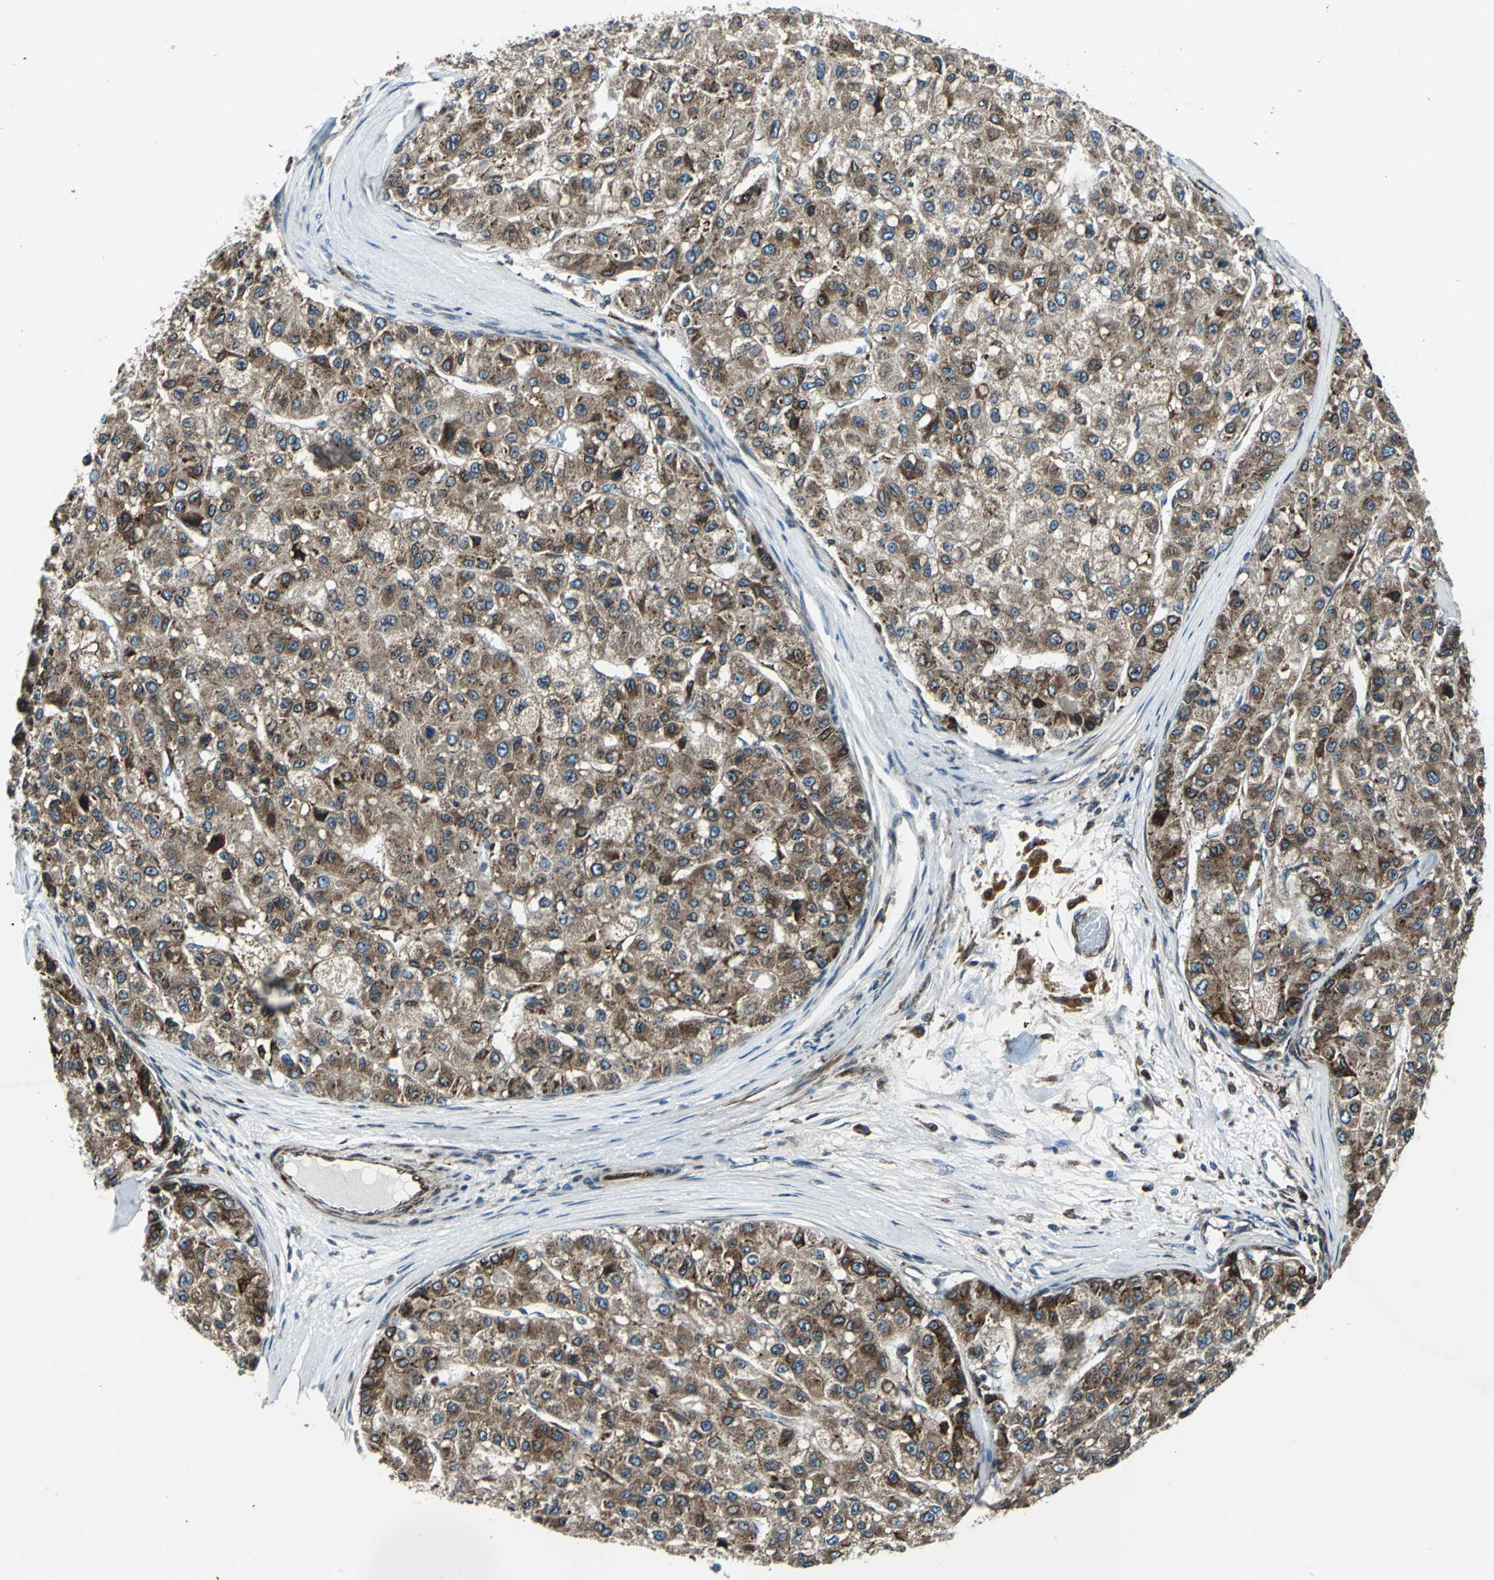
{"staining": {"intensity": "moderate", "quantity": ">75%", "location": "cytoplasmic/membranous"}, "tissue": "liver cancer", "cell_type": "Tumor cells", "image_type": "cancer", "snomed": [{"axis": "morphology", "description": "Carcinoma, Hepatocellular, NOS"}, {"axis": "topography", "description": "Liver"}], "caption": "Protein analysis of liver cancer (hepatocellular carcinoma) tissue reveals moderate cytoplasmic/membranous positivity in about >75% of tumor cells.", "gene": "HTATIP2", "patient": {"sex": "male", "age": 80}}